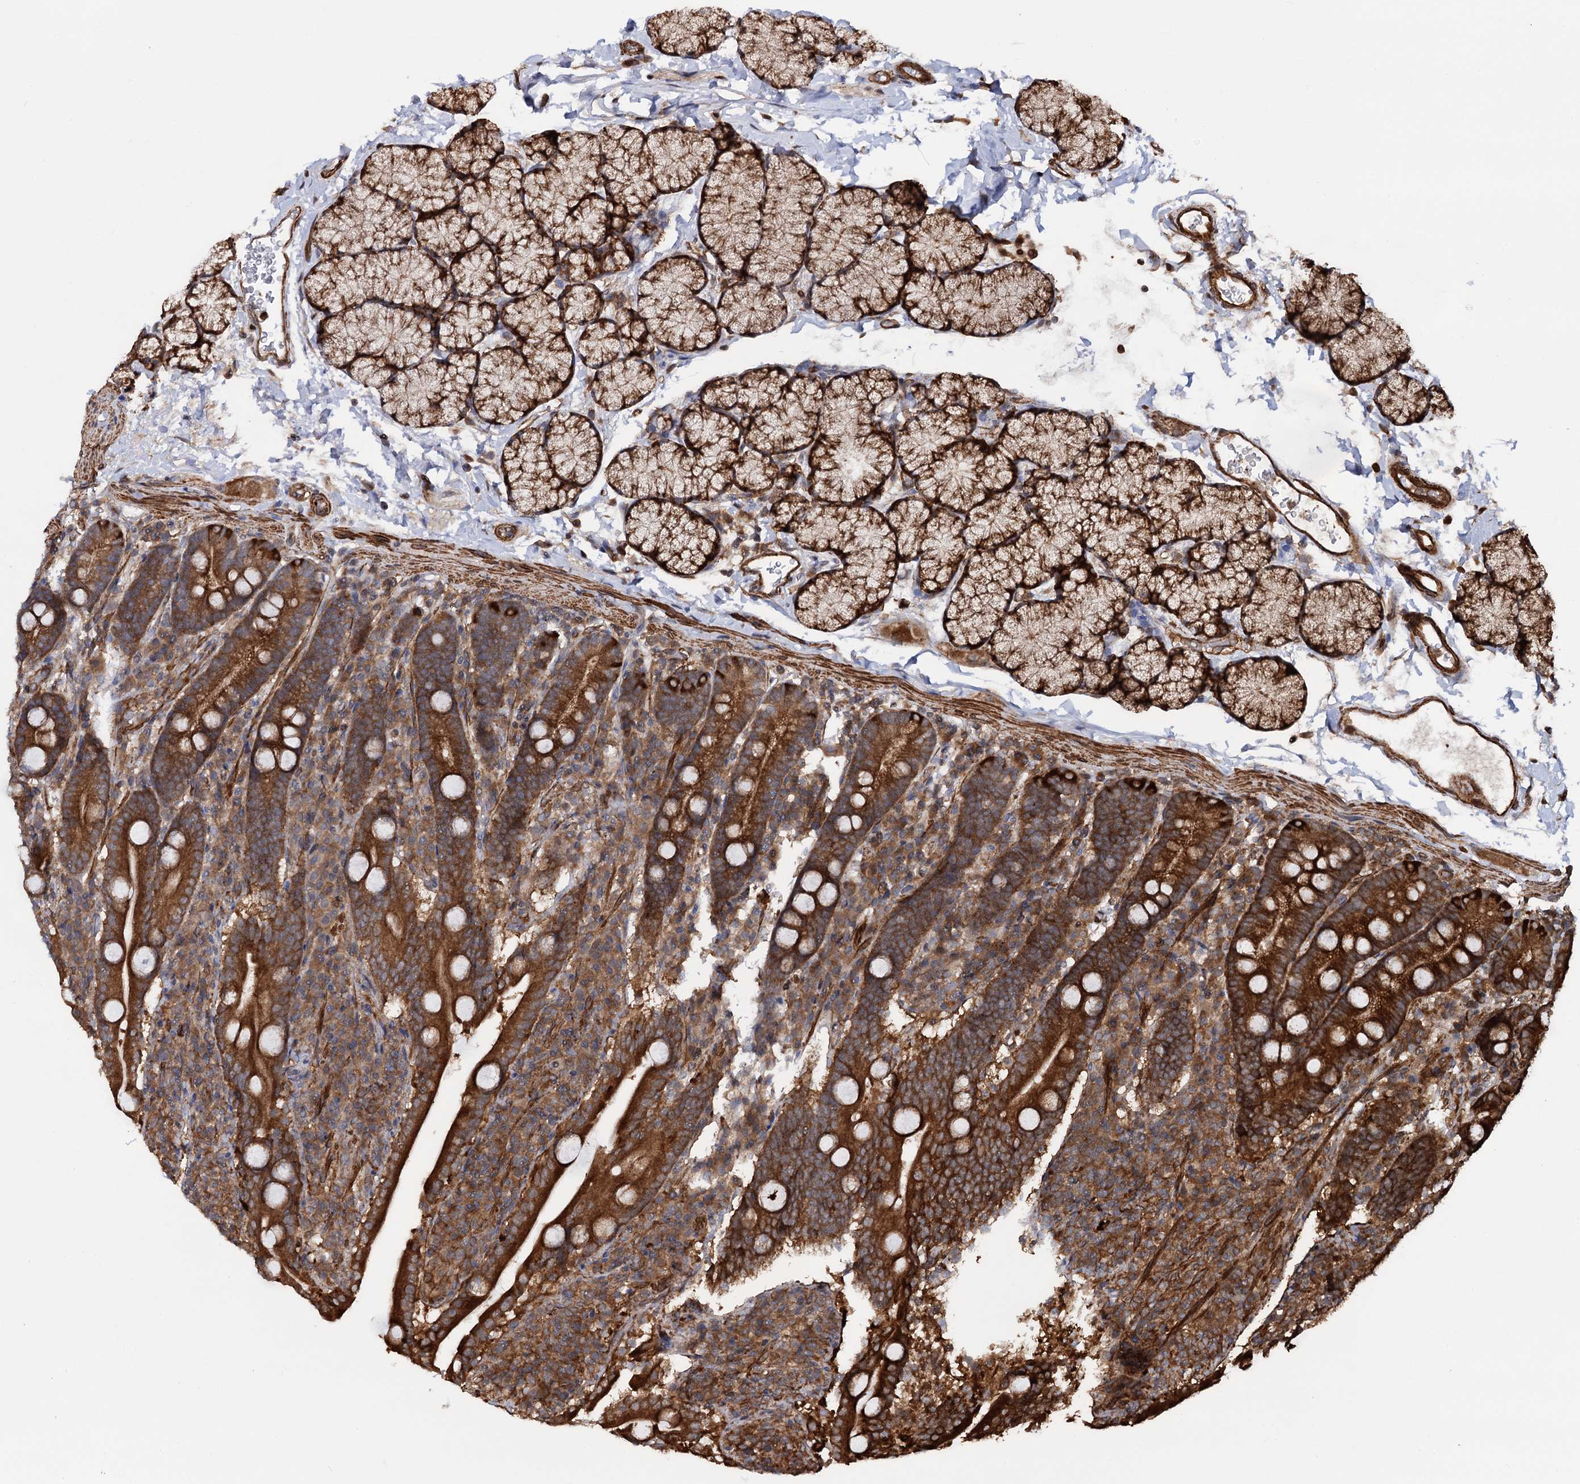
{"staining": {"intensity": "strong", "quantity": ">75%", "location": "cytoplasmic/membranous"}, "tissue": "duodenum", "cell_type": "Glandular cells", "image_type": "normal", "snomed": [{"axis": "morphology", "description": "Normal tissue, NOS"}, {"axis": "topography", "description": "Duodenum"}], "caption": "Protein expression by immunohistochemistry demonstrates strong cytoplasmic/membranous positivity in approximately >75% of glandular cells in normal duodenum.", "gene": "ATP8B4", "patient": {"sex": "male", "age": 35}}